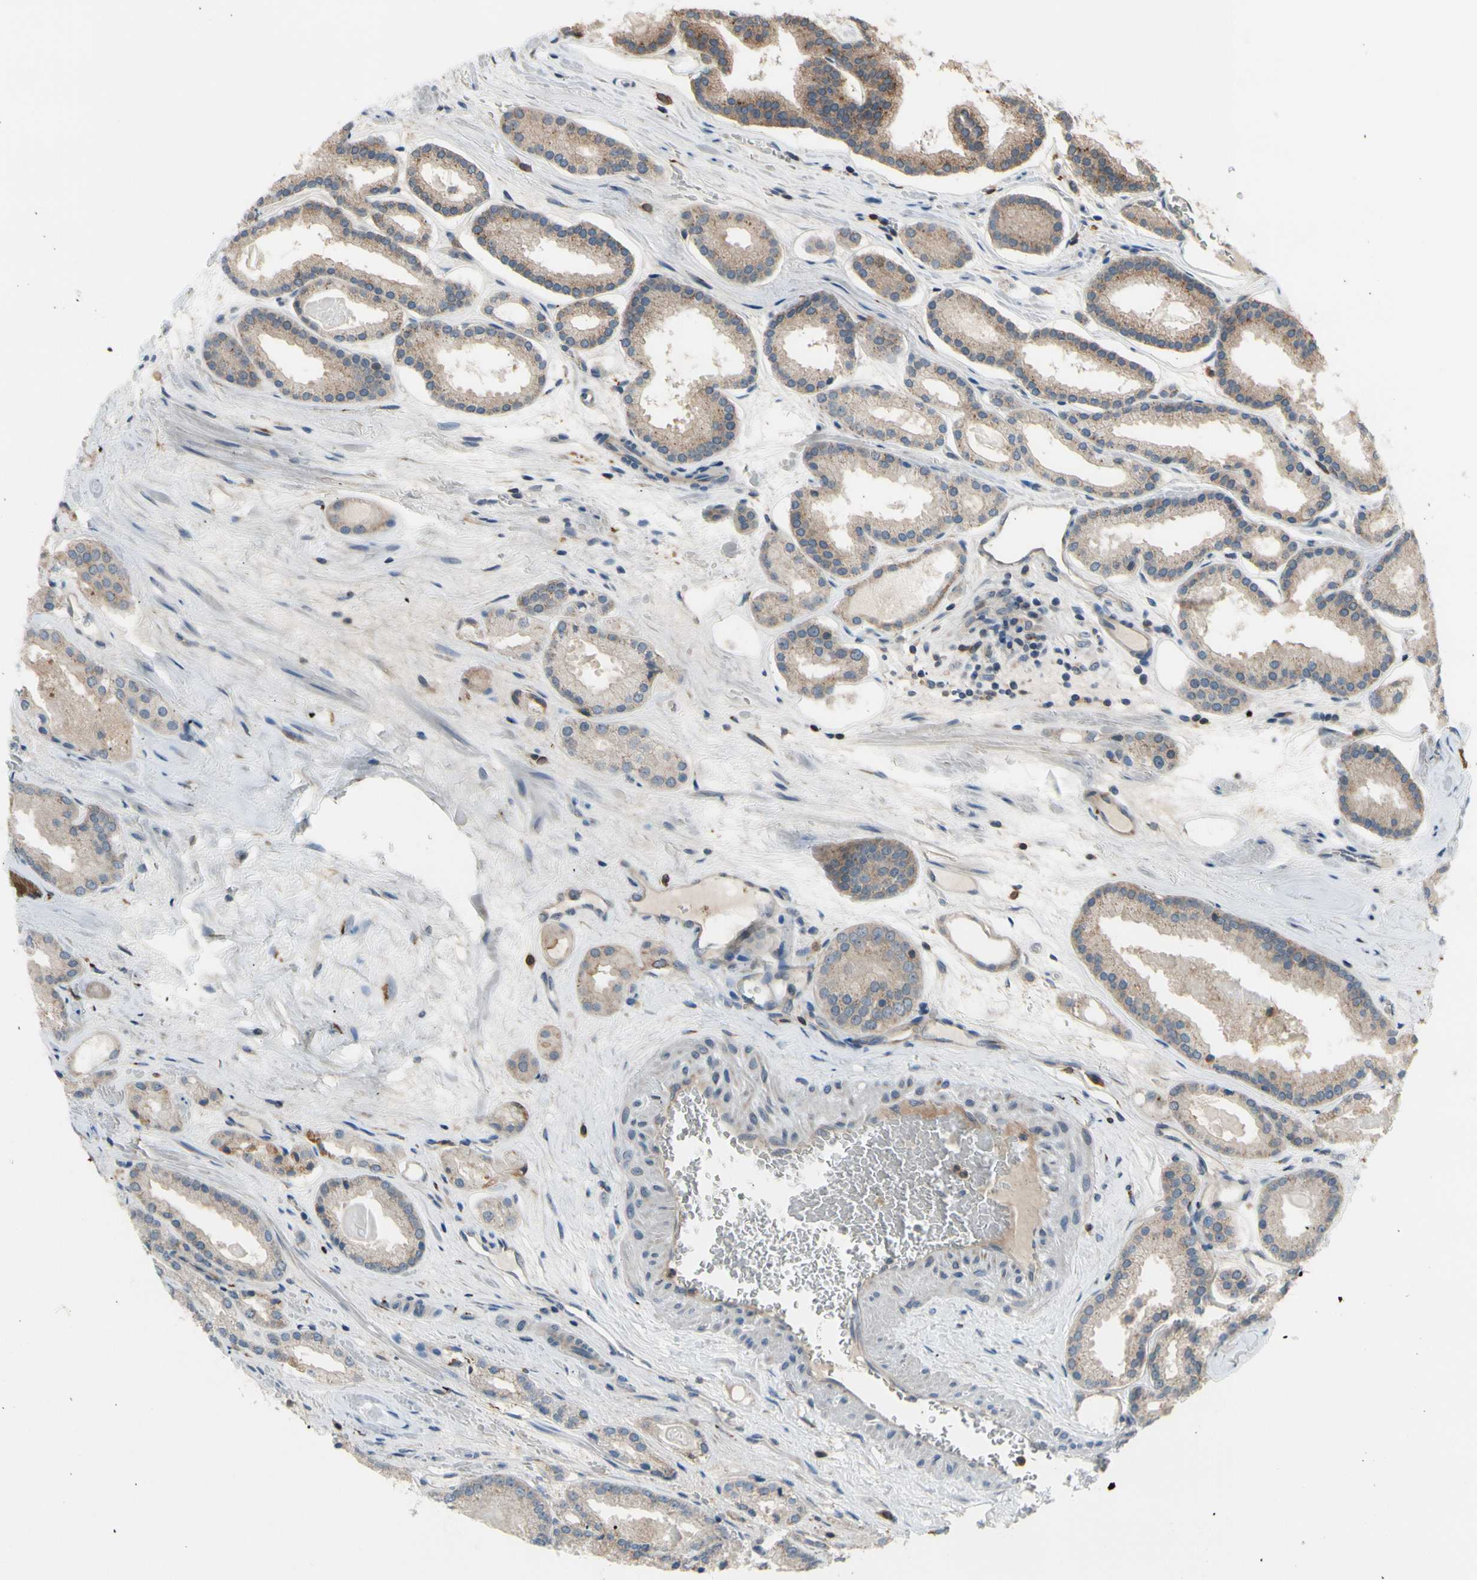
{"staining": {"intensity": "weak", "quantity": "<25%", "location": "cytoplasmic/membranous"}, "tissue": "prostate cancer", "cell_type": "Tumor cells", "image_type": "cancer", "snomed": [{"axis": "morphology", "description": "Adenocarcinoma, Low grade"}, {"axis": "topography", "description": "Prostate"}], "caption": "Tumor cells show no significant expression in prostate cancer.", "gene": "GALNT5", "patient": {"sex": "male", "age": 59}}